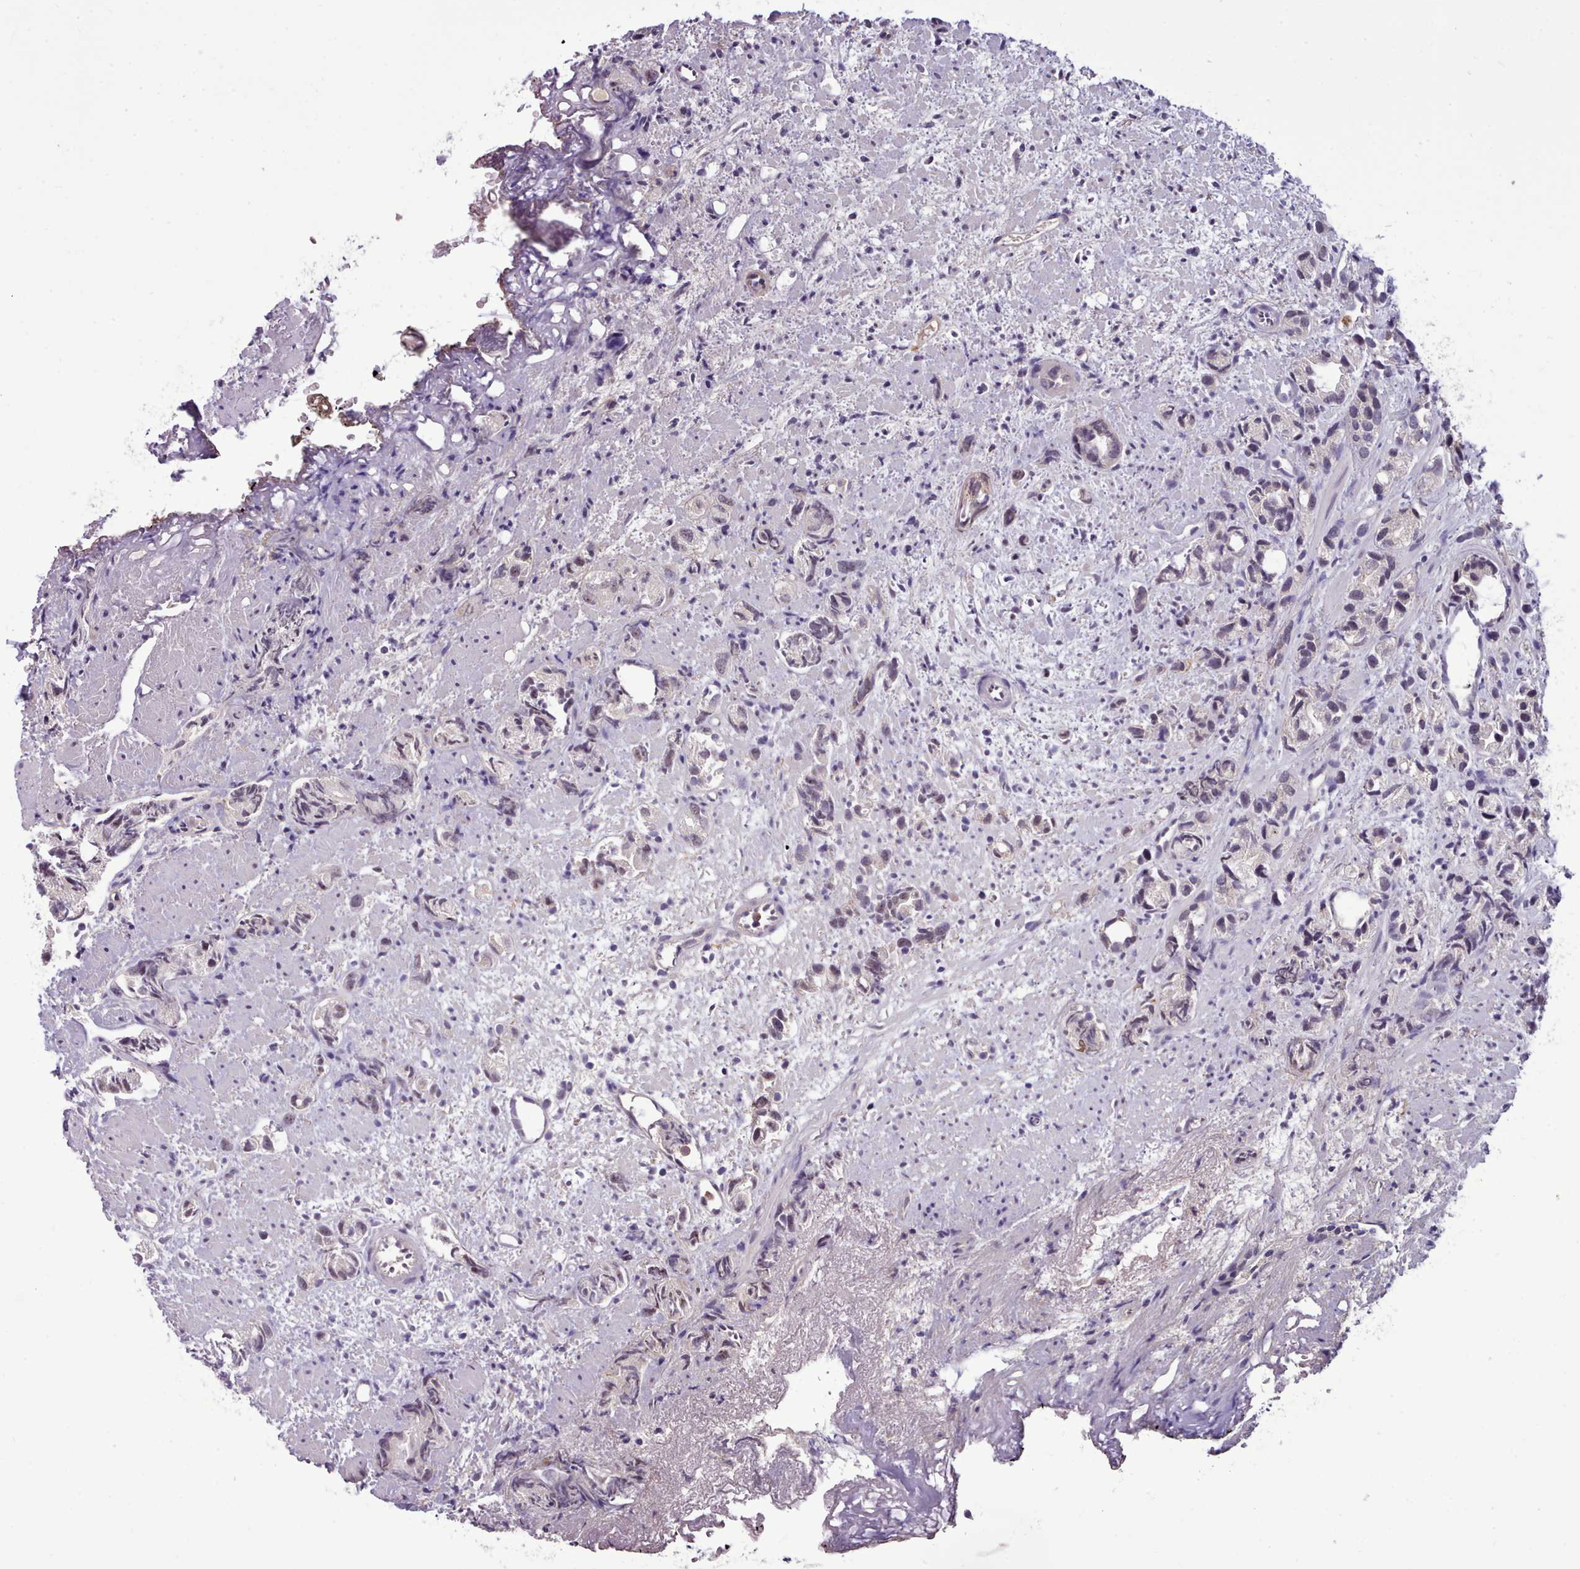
{"staining": {"intensity": "moderate", "quantity": "<25%", "location": "cytoplasmic/membranous"}, "tissue": "prostate cancer", "cell_type": "Tumor cells", "image_type": "cancer", "snomed": [{"axis": "morphology", "description": "Adenocarcinoma, High grade"}, {"axis": "topography", "description": "Prostate"}], "caption": "Human prostate cancer stained with a brown dye reveals moderate cytoplasmic/membranous positive positivity in about <25% of tumor cells.", "gene": "KCTD16", "patient": {"sex": "male", "age": 82}}